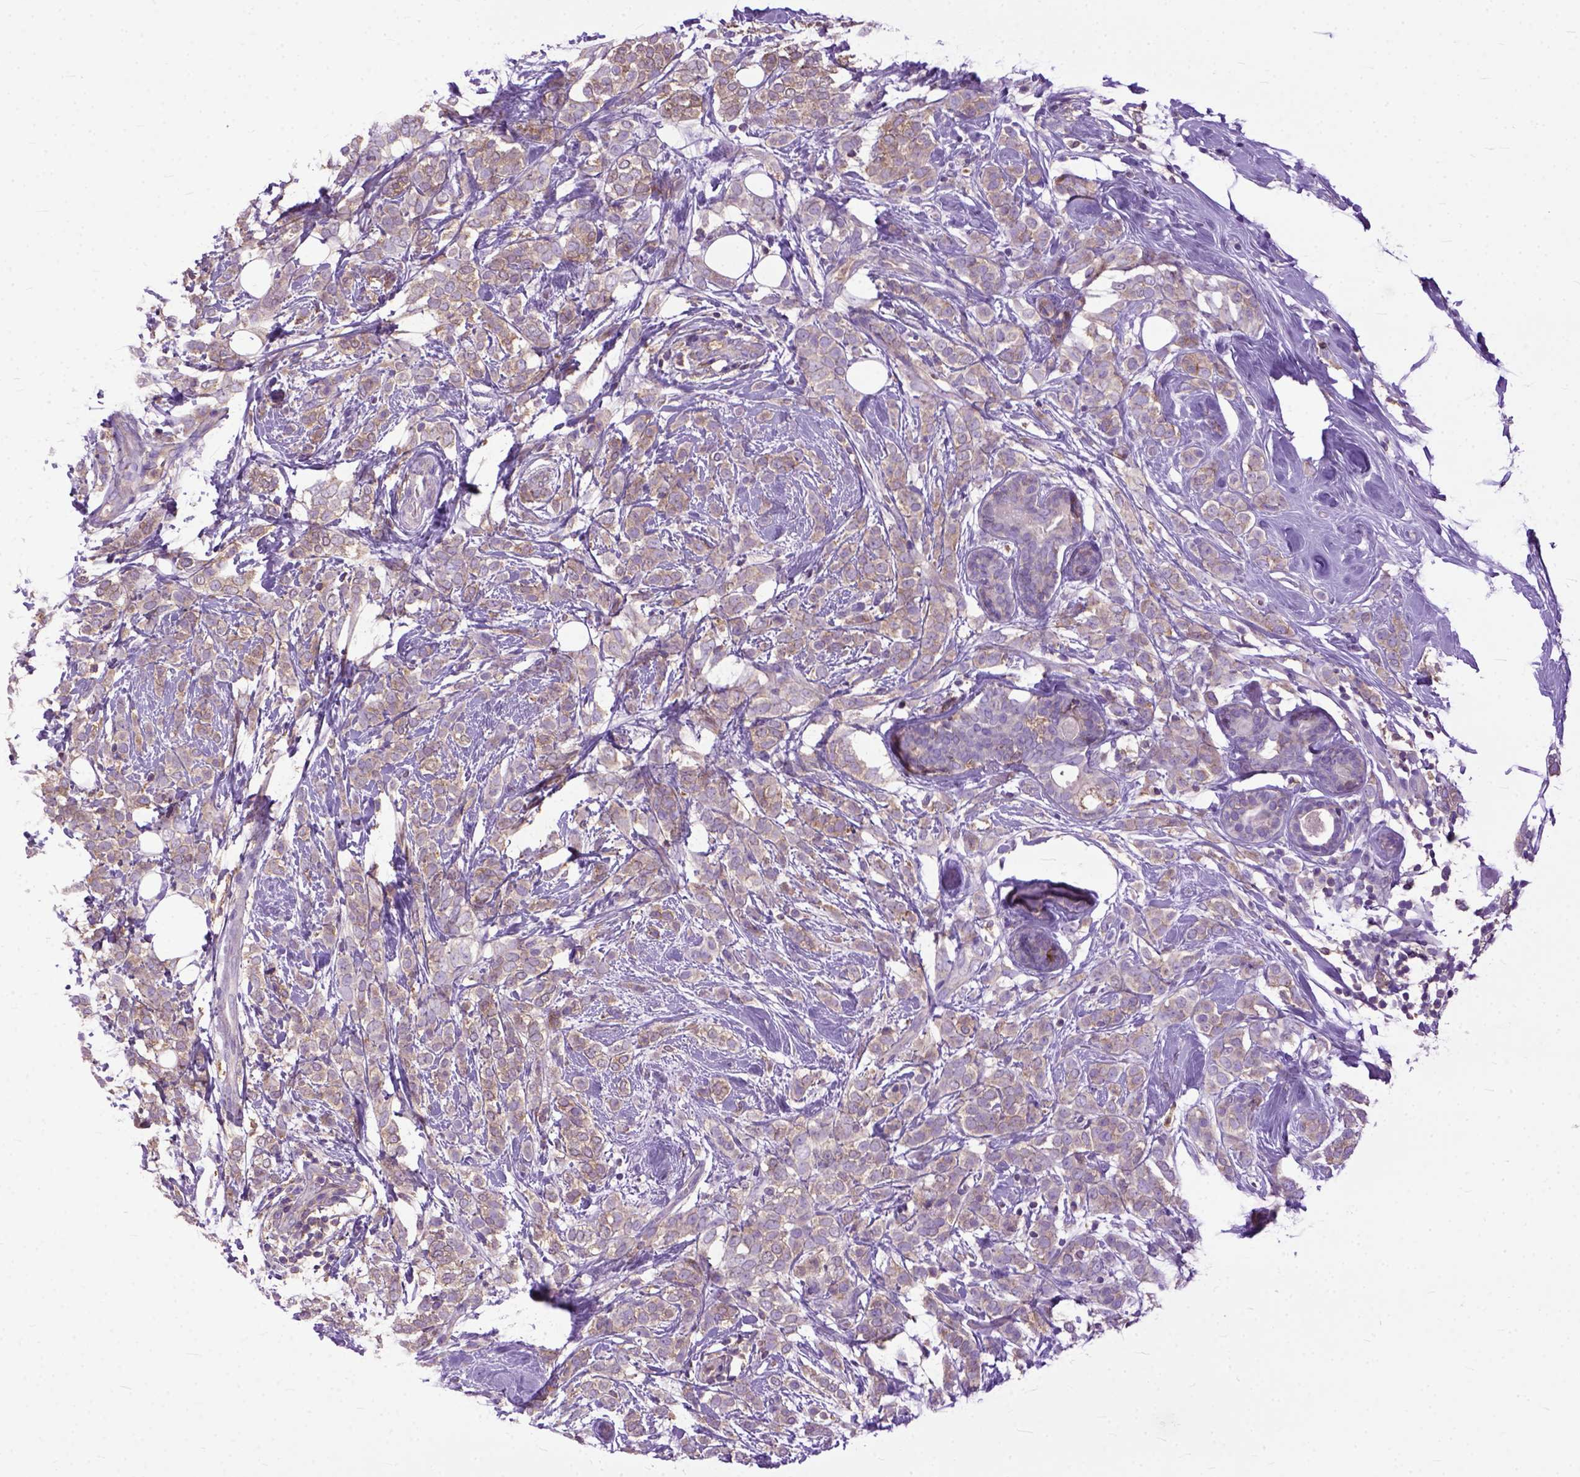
{"staining": {"intensity": "weak", "quantity": ">75%", "location": "cytoplasmic/membranous"}, "tissue": "breast cancer", "cell_type": "Tumor cells", "image_type": "cancer", "snomed": [{"axis": "morphology", "description": "Lobular carcinoma"}, {"axis": "topography", "description": "Breast"}], "caption": "Approximately >75% of tumor cells in breast cancer demonstrate weak cytoplasmic/membranous protein positivity as visualized by brown immunohistochemical staining.", "gene": "NAMPT", "patient": {"sex": "female", "age": 49}}